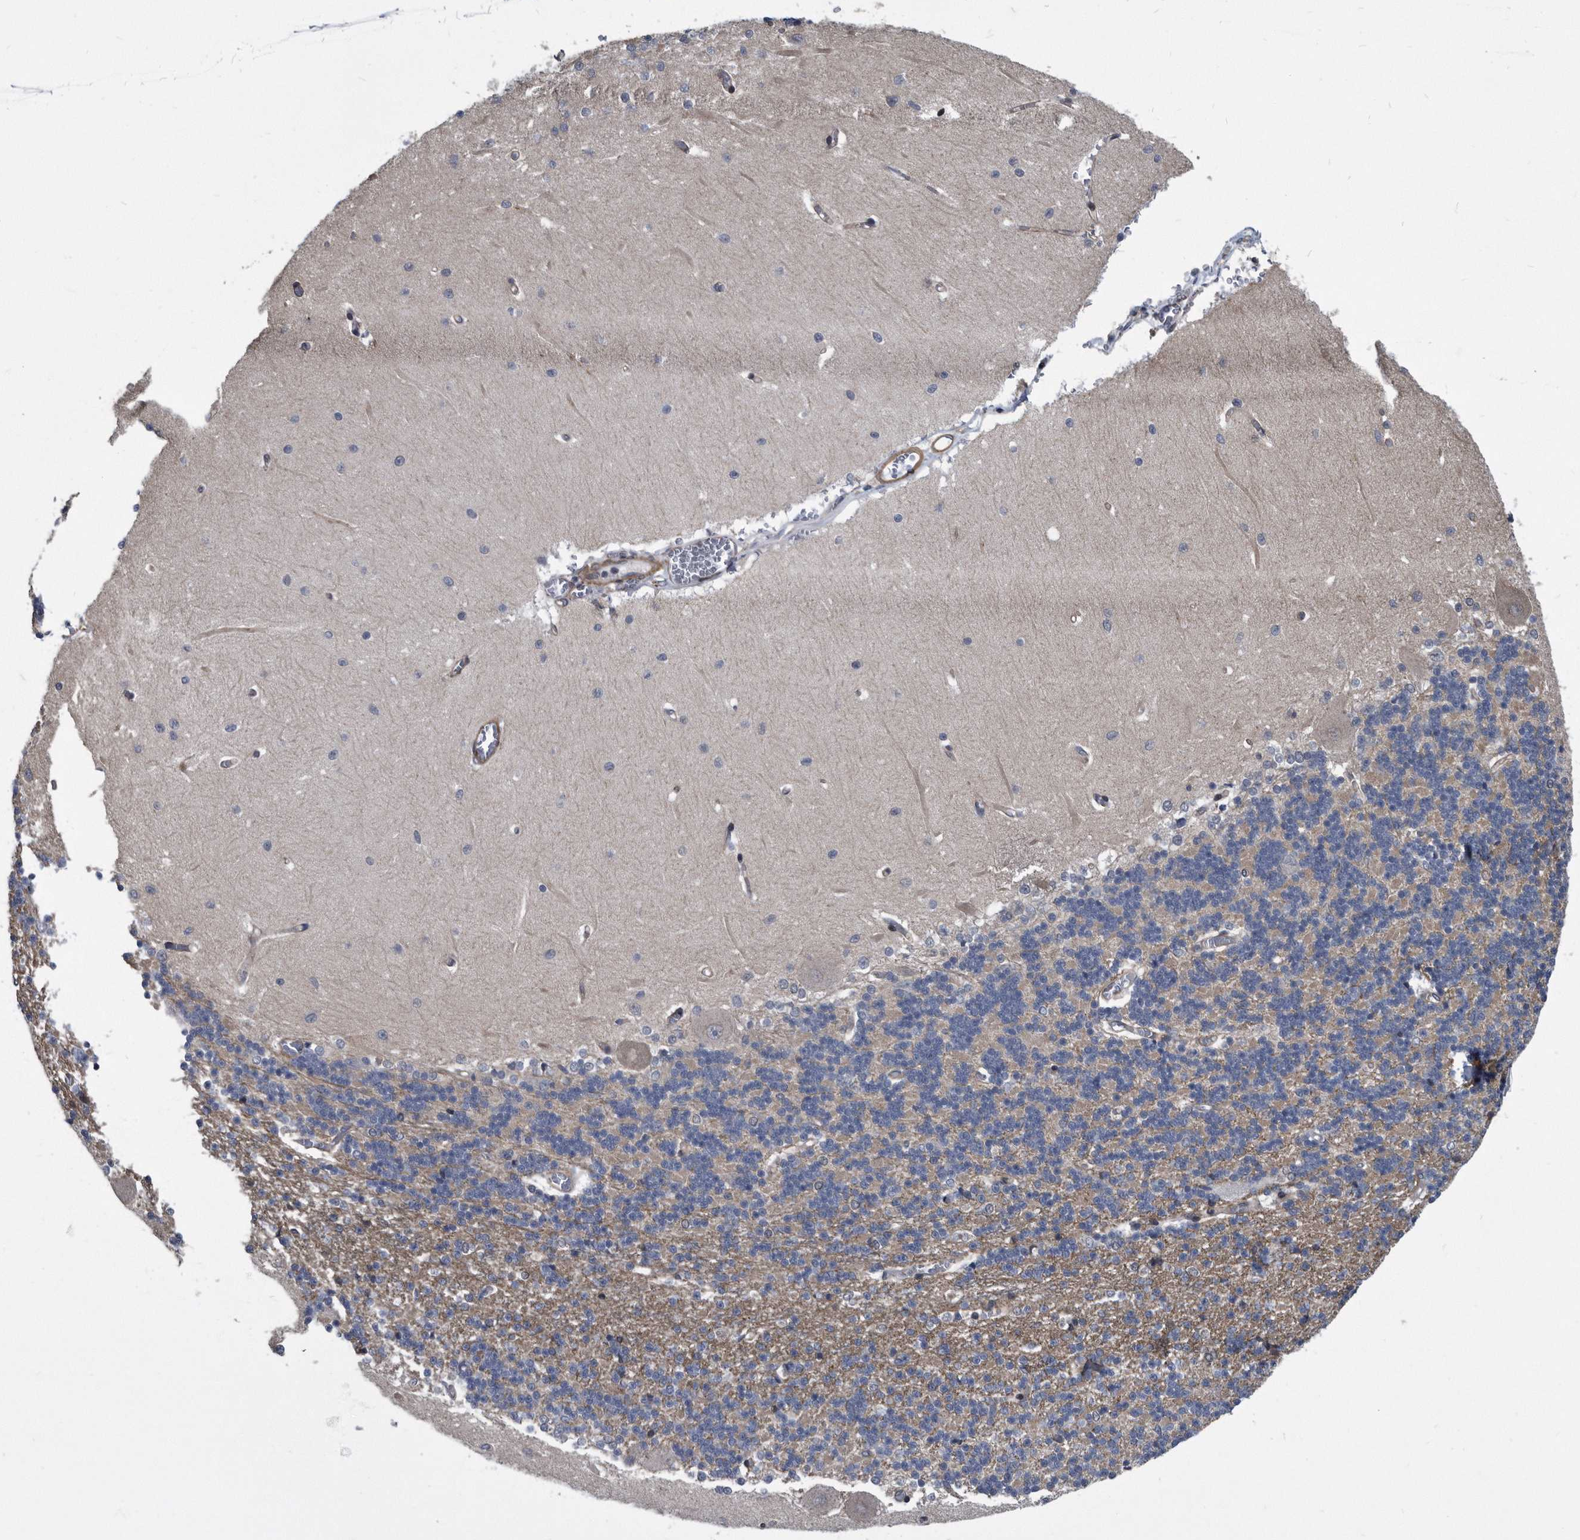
{"staining": {"intensity": "negative", "quantity": "none", "location": "none"}, "tissue": "cerebellum", "cell_type": "Cells in granular layer", "image_type": "normal", "snomed": [{"axis": "morphology", "description": "Normal tissue, NOS"}, {"axis": "topography", "description": "Cerebellum"}], "caption": "DAB immunohistochemical staining of unremarkable human cerebellum shows no significant staining in cells in granular layer.", "gene": "ARMCX1", "patient": {"sex": "male", "age": 37}}